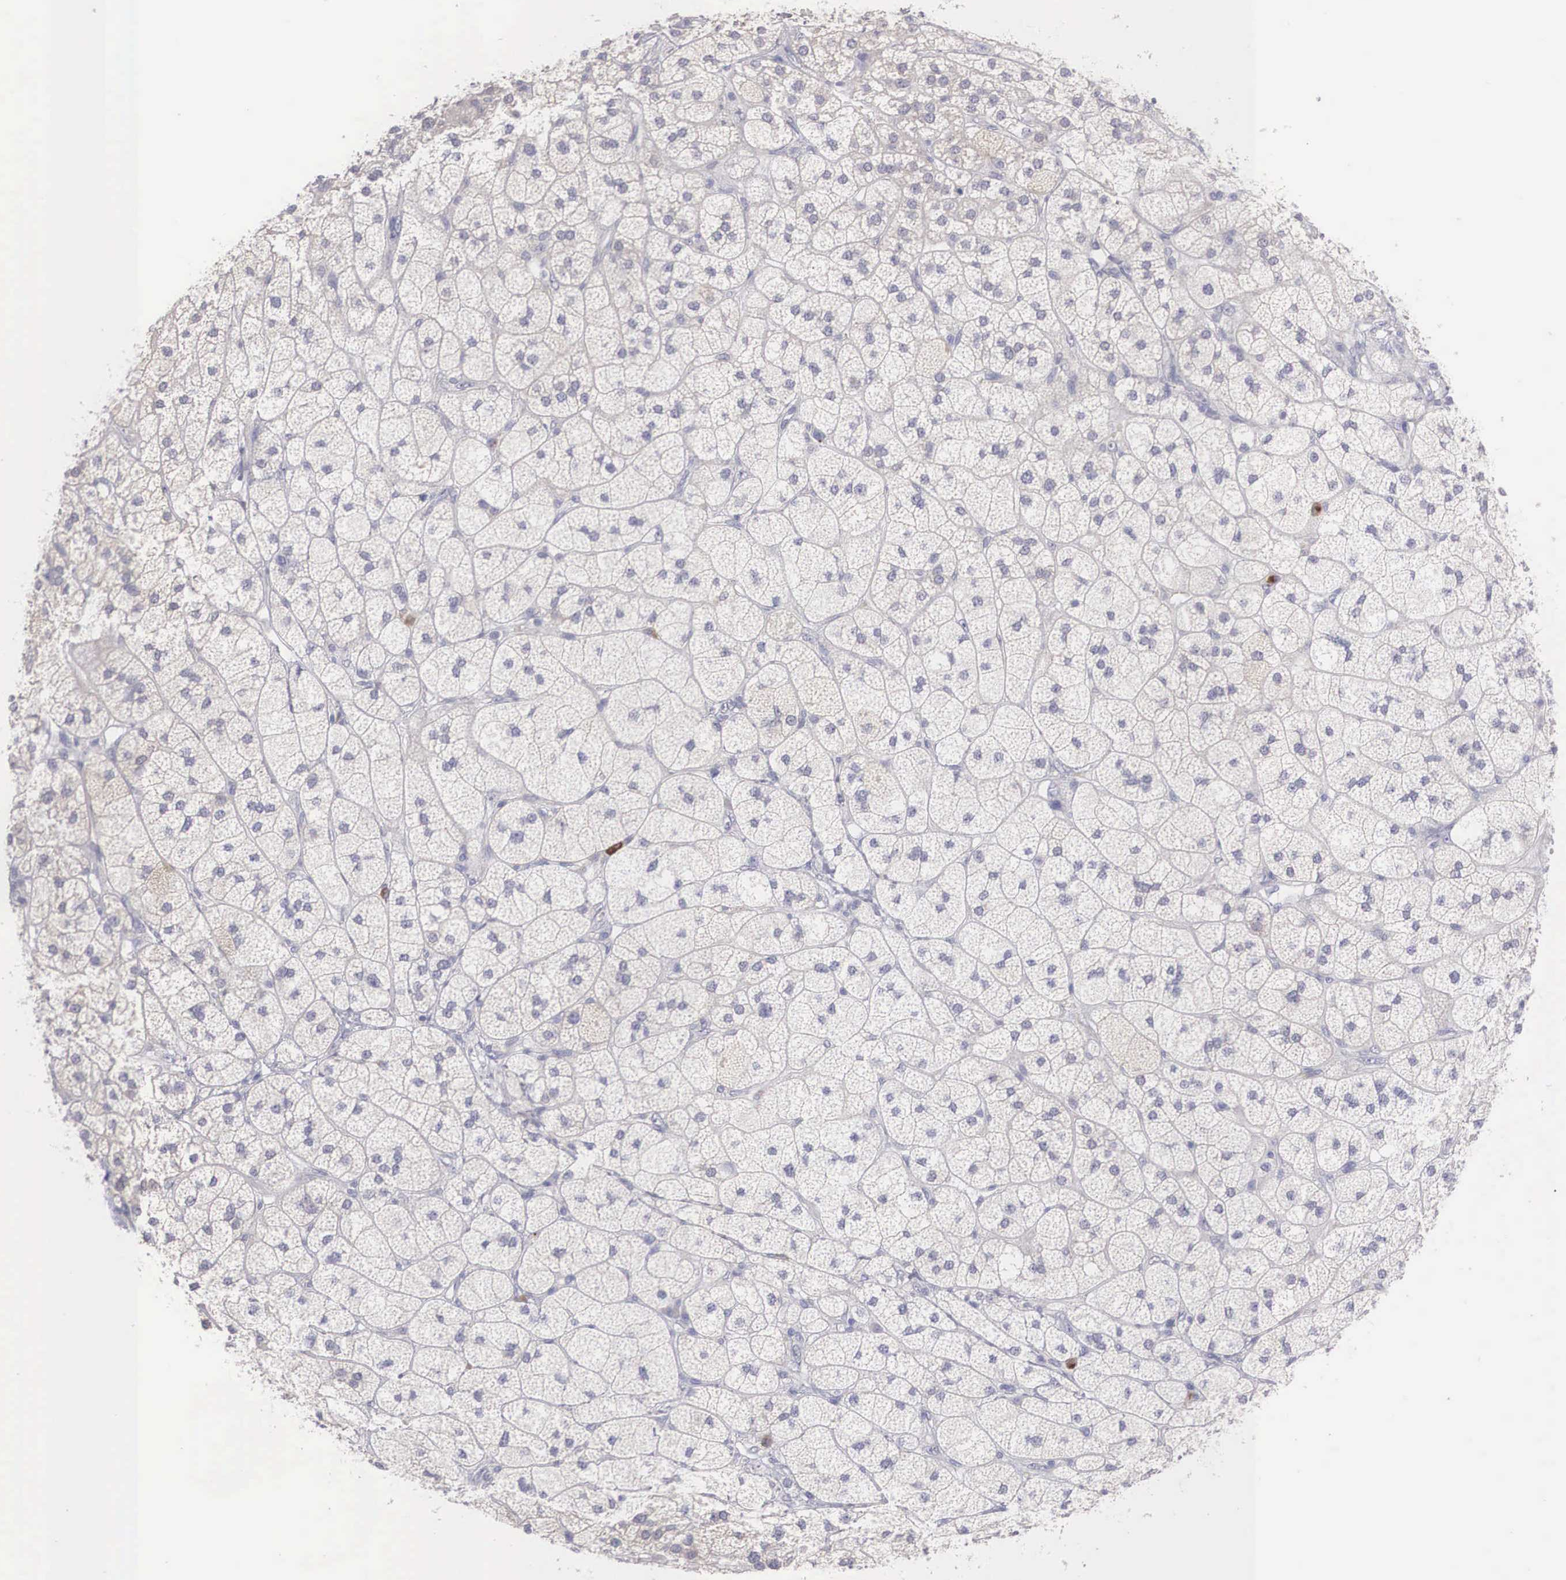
{"staining": {"intensity": "weak", "quantity": ">75%", "location": "cytoplasmic/membranous"}, "tissue": "adrenal gland", "cell_type": "Glandular cells", "image_type": "normal", "snomed": [{"axis": "morphology", "description": "Normal tissue, NOS"}, {"axis": "topography", "description": "Adrenal gland"}], "caption": "High-power microscopy captured an IHC image of unremarkable adrenal gland, revealing weak cytoplasmic/membranous staining in approximately >75% of glandular cells. (DAB = brown stain, brightfield microscopy at high magnification).", "gene": "REPS2", "patient": {"sex": "female", "age": 60}}